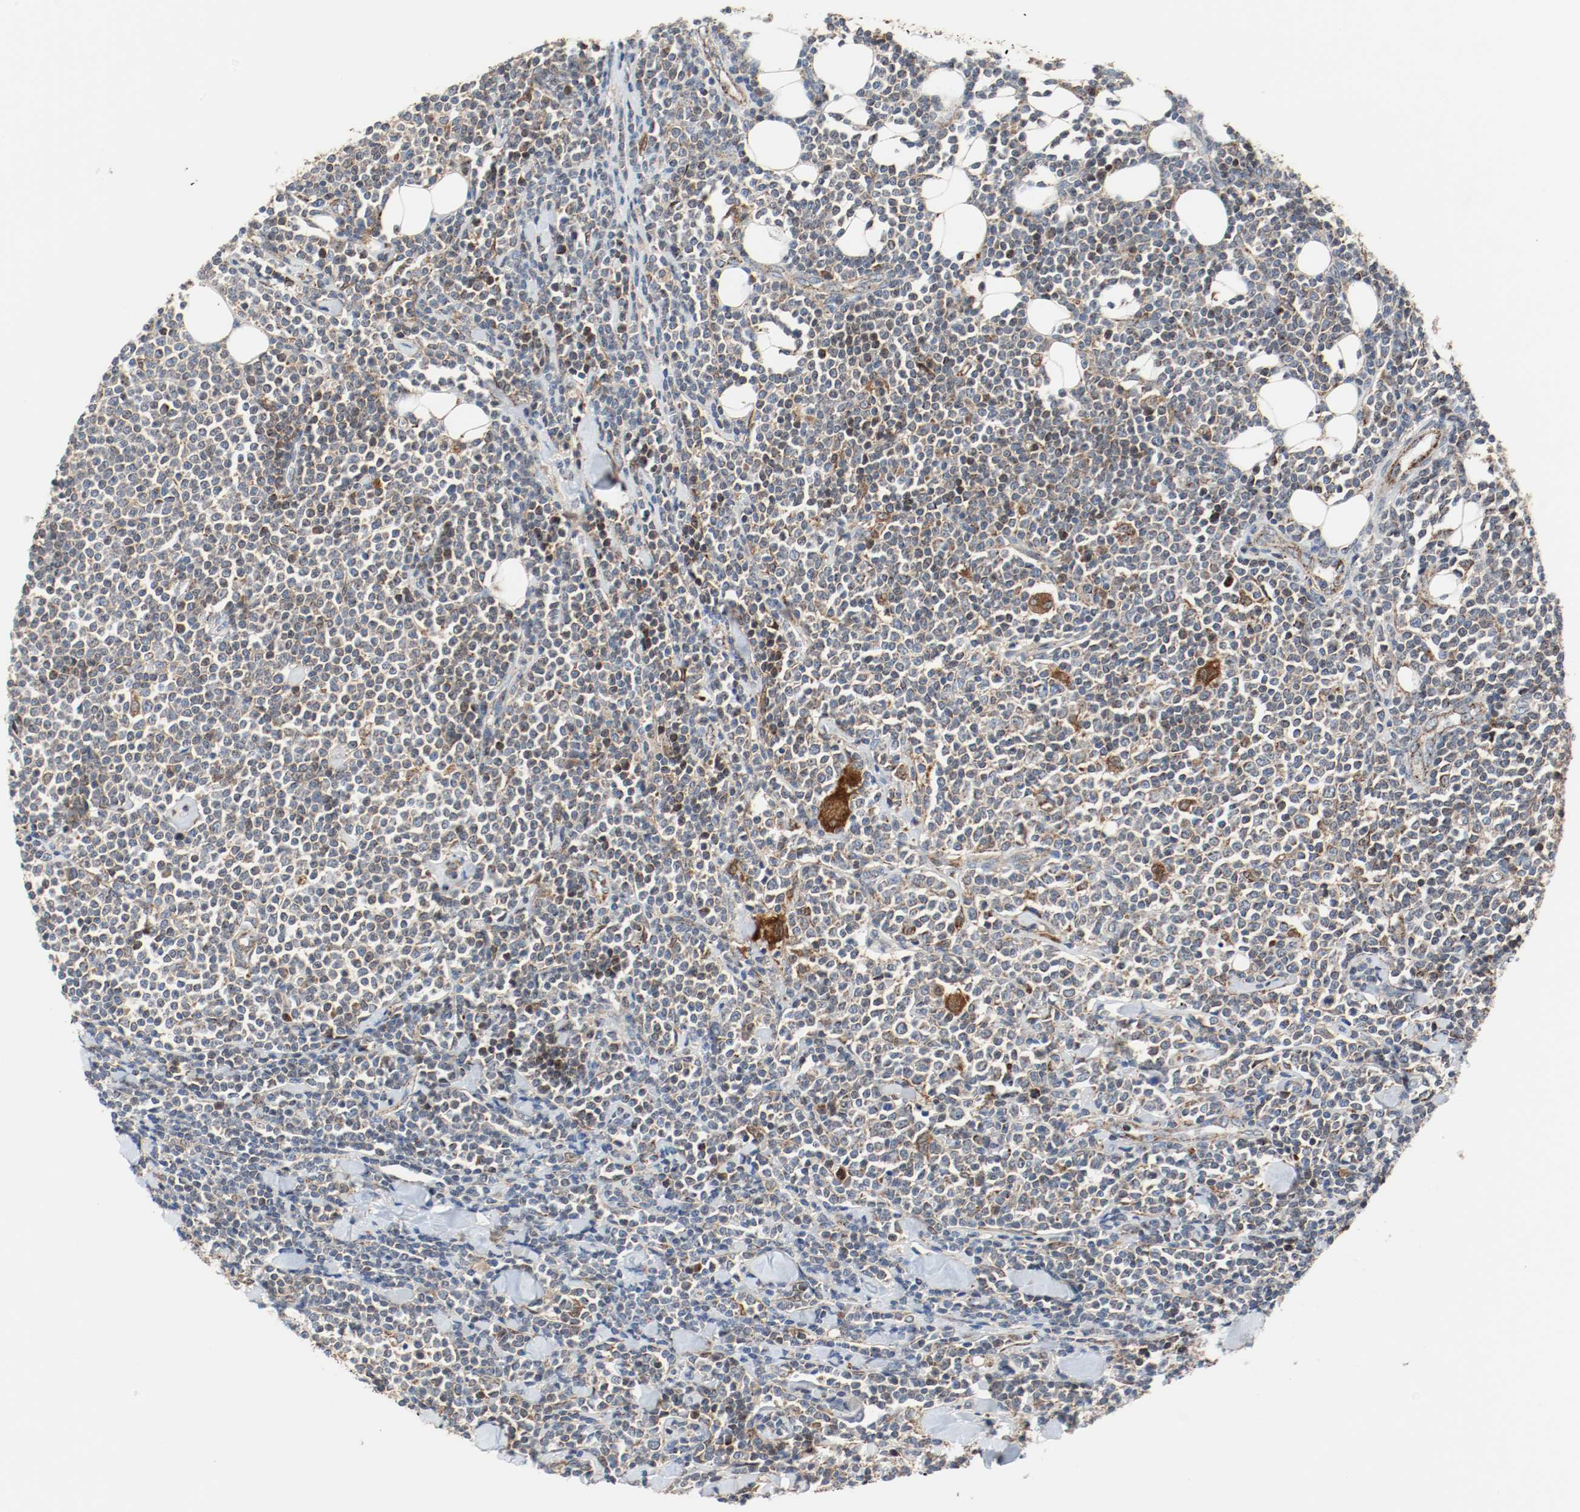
{"staining": {"intensity": "moderate", "quantity": ">75%", "location": "cytoplasmic/membranous"}, "tissue": "lymphoma", "cell_type": "Tumor cells", "image_type": "cancer", "snomed": [{"axis": "morphology", "description": "Malignant lymphoma, non-Hodgkin's type, Low grade"}, {"axis": "topography", "description": "Soft tissue"}], "caption": "Low-grade malignant lymphoma, non-Hodgkin's type stained with a brown dye displays moderate cytoplasmic/membranous positive expression in about >75% of tumor cells.", "gene": "TXNRD1", "patient": {"sex": "male", "age": 92}}